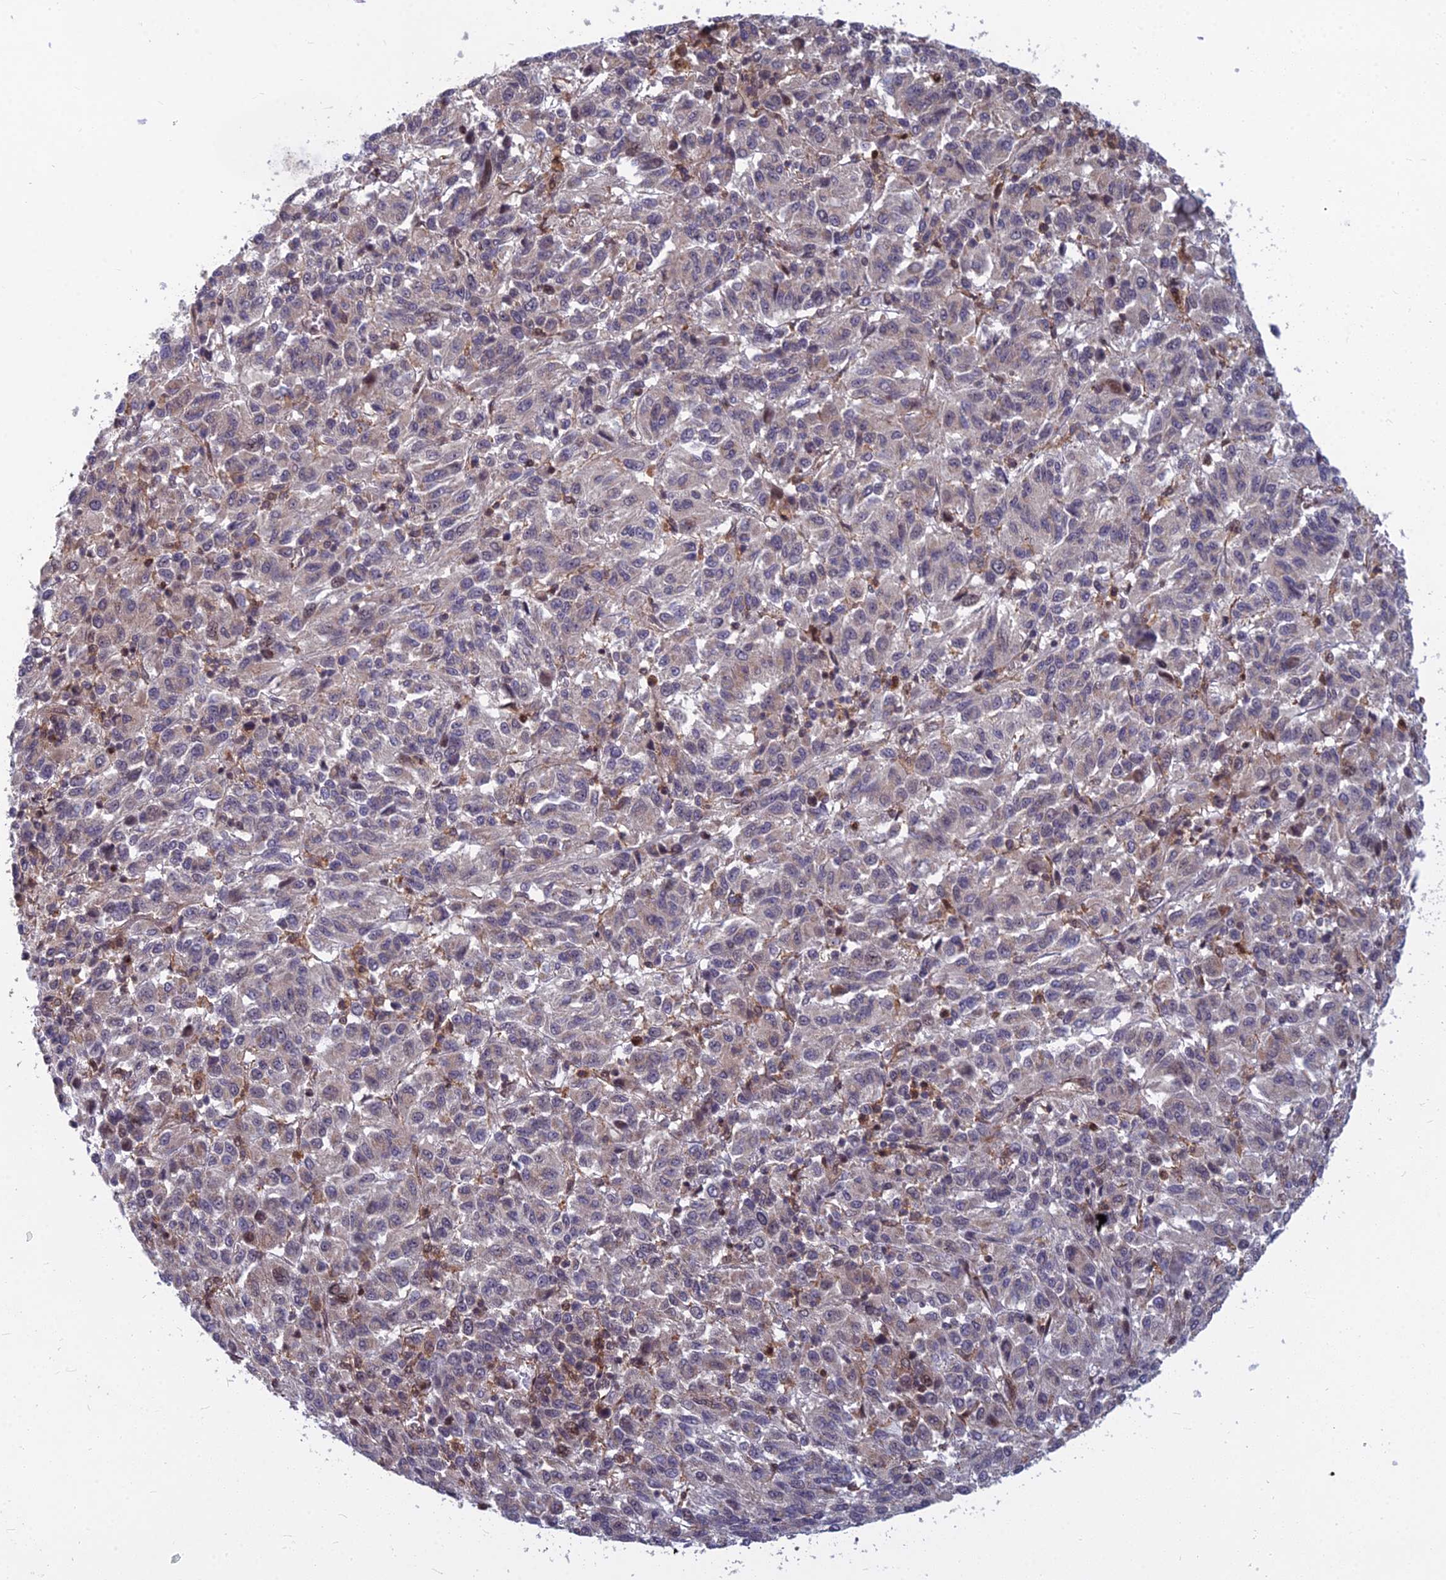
{"staining": {"intensity": "negative", "quantity": "none", "location": "none"}, "tissue": "melanoma", "cell_type": "Tumor cells", "image_type": "cancer", "snomed": [{"axis": "morphology", "description": "Malignant melanoma, Metastatic site"}, {"axis": "topography", "description": "Lung"}], "caption": "Tumor cells are negative for brown protein staining in malignant melanoma (metastatic site).", "gene": "COMMD2", "patient": {"sex": "male", "age": 64}}